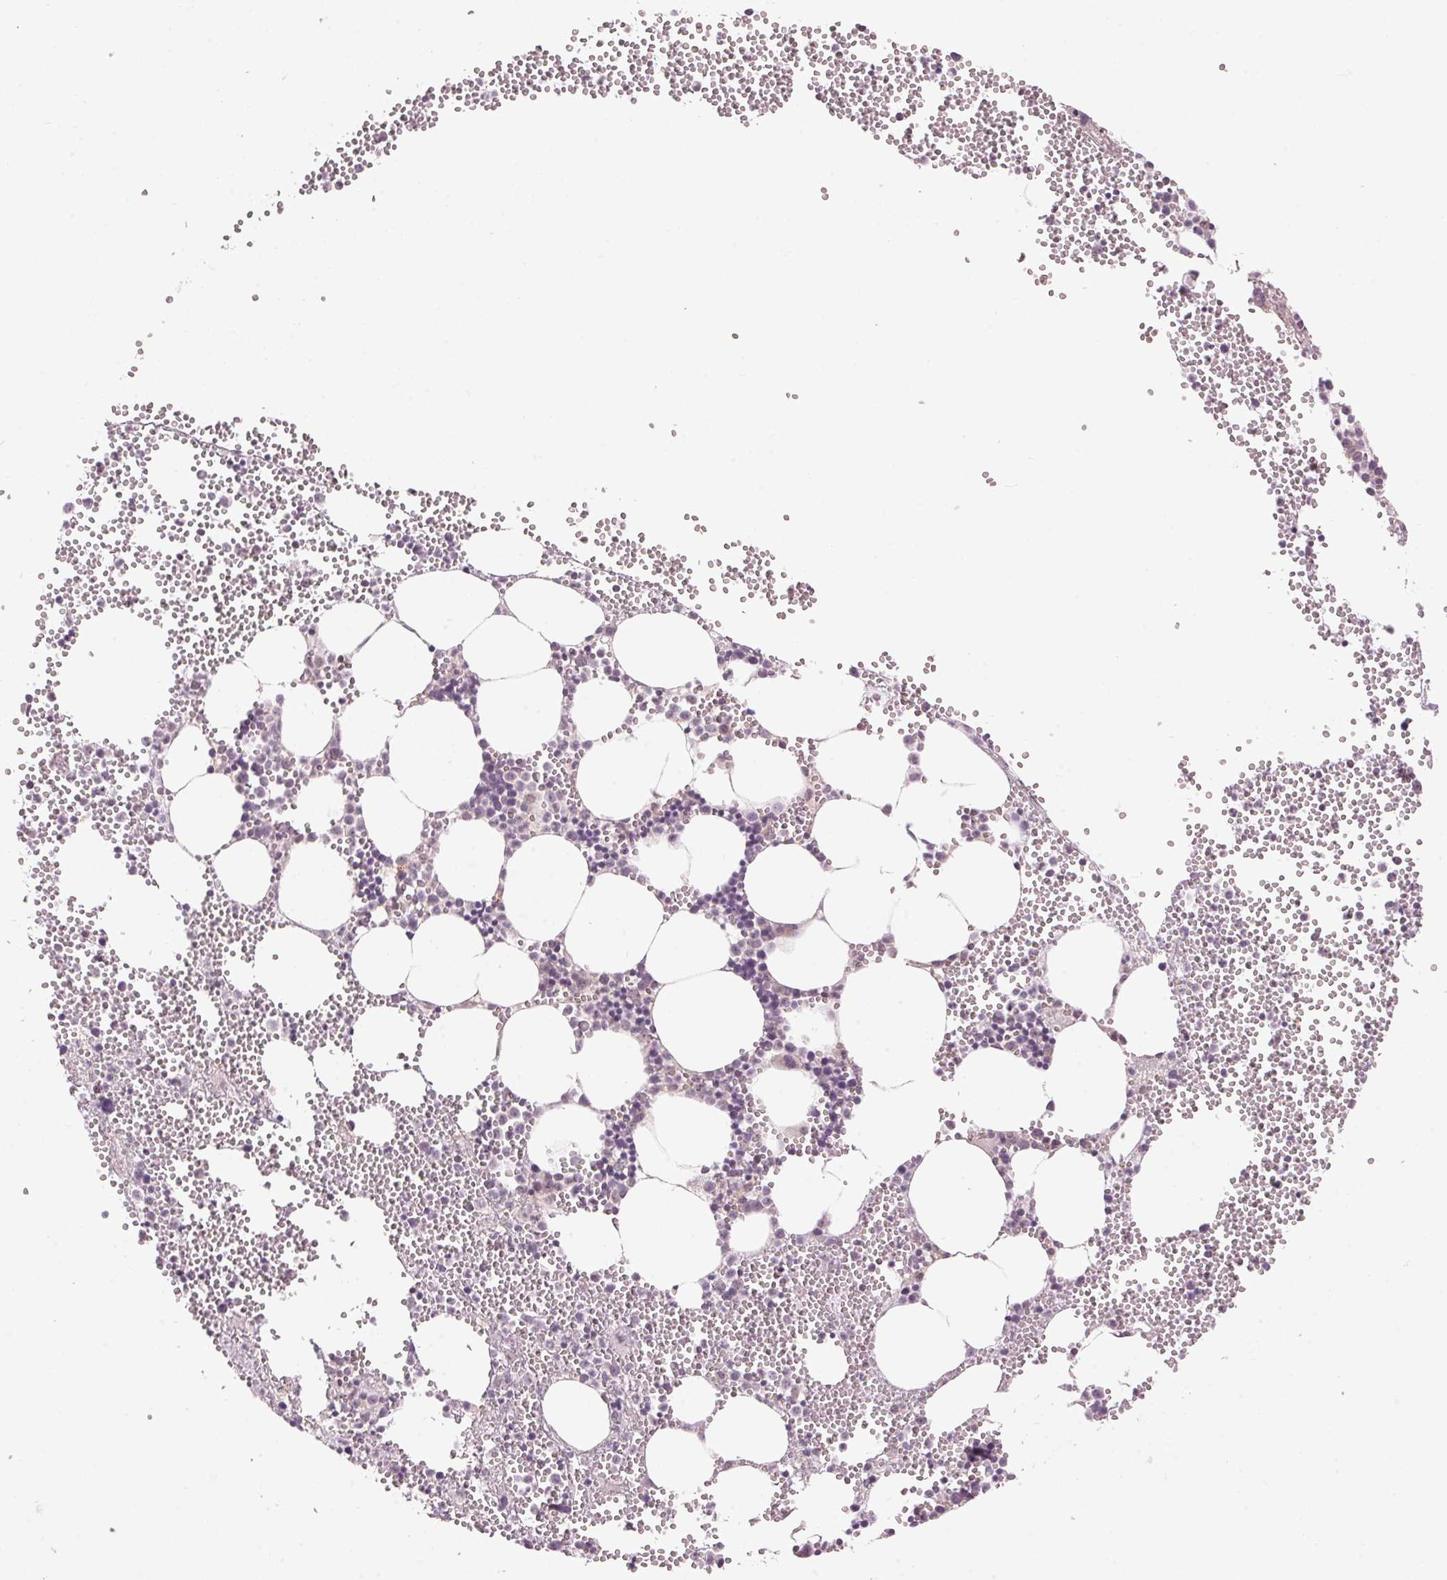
{"staining": {"intensity": "negative", "quantity": "none", "location": "none"}, "tissue": "bone marrow", "cell_type": "Hematopoietic cells", "image_type": "normal", "snomed": [{"axis": "morphology", "description": "Normal tissue, NOS"}, {"axis": "topography", "description": "Bone marrow"}], "caption": "Human bone marrow stained for a protein using immunohistochemistry exhibits no staining in hematopoietic cells.", "gene": "TMED6", "patient": {"sex": "male", "age": 89}}